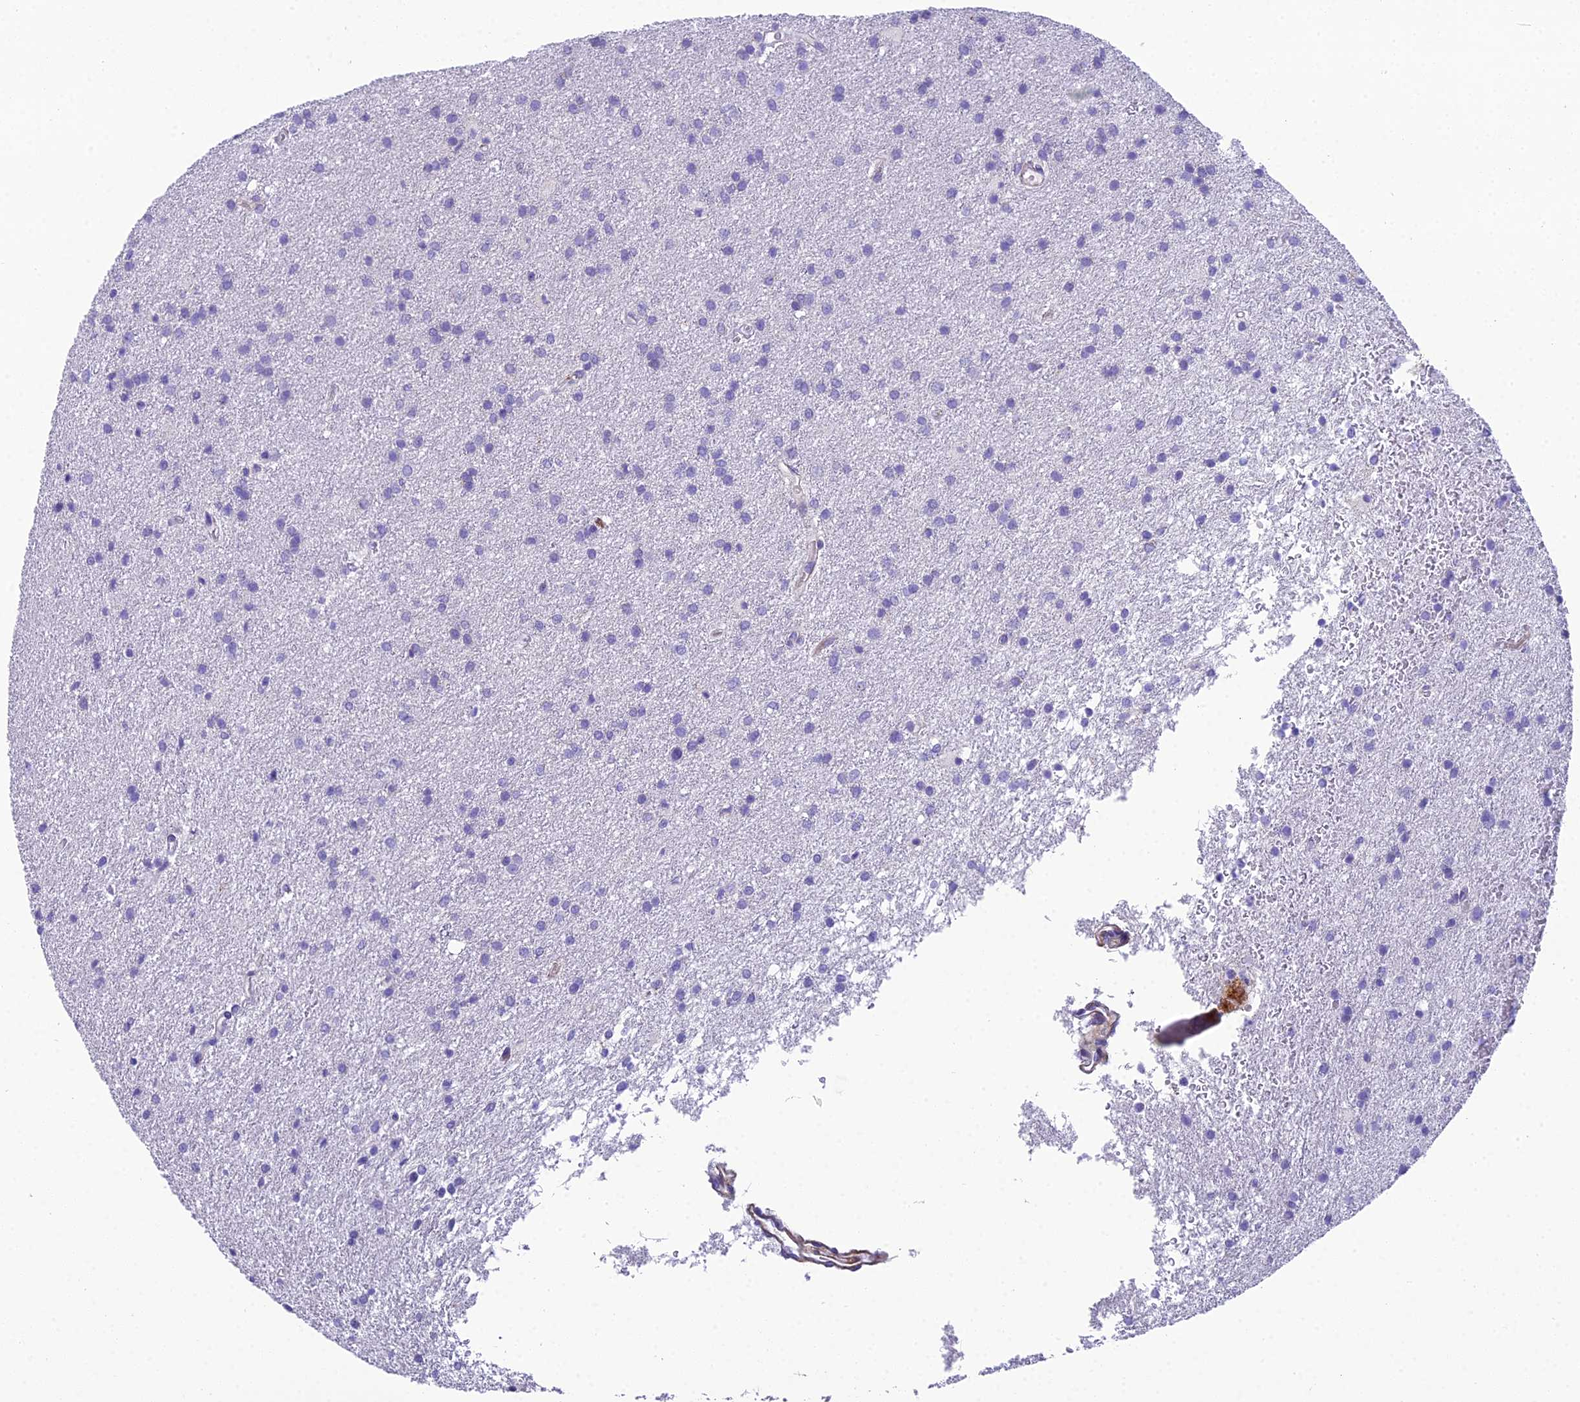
{"staining": {"intensity": "negative", "quantity": "none", "location": "none"}, "tissue": "glioma", "cell_type": "Tumor cells", "image_type": "cancer", "snomed": [{"axis": "morphology", "description": "Glioma, malignant, High grade"}, {"axis": "topography", "description": "Brain"}], "caption": "DAB immunohistochemical staining of human glioma displays no significant expression in tumor cells.", "gene": "GFRA1", "patient": {"sex": "female", "age": 50}}